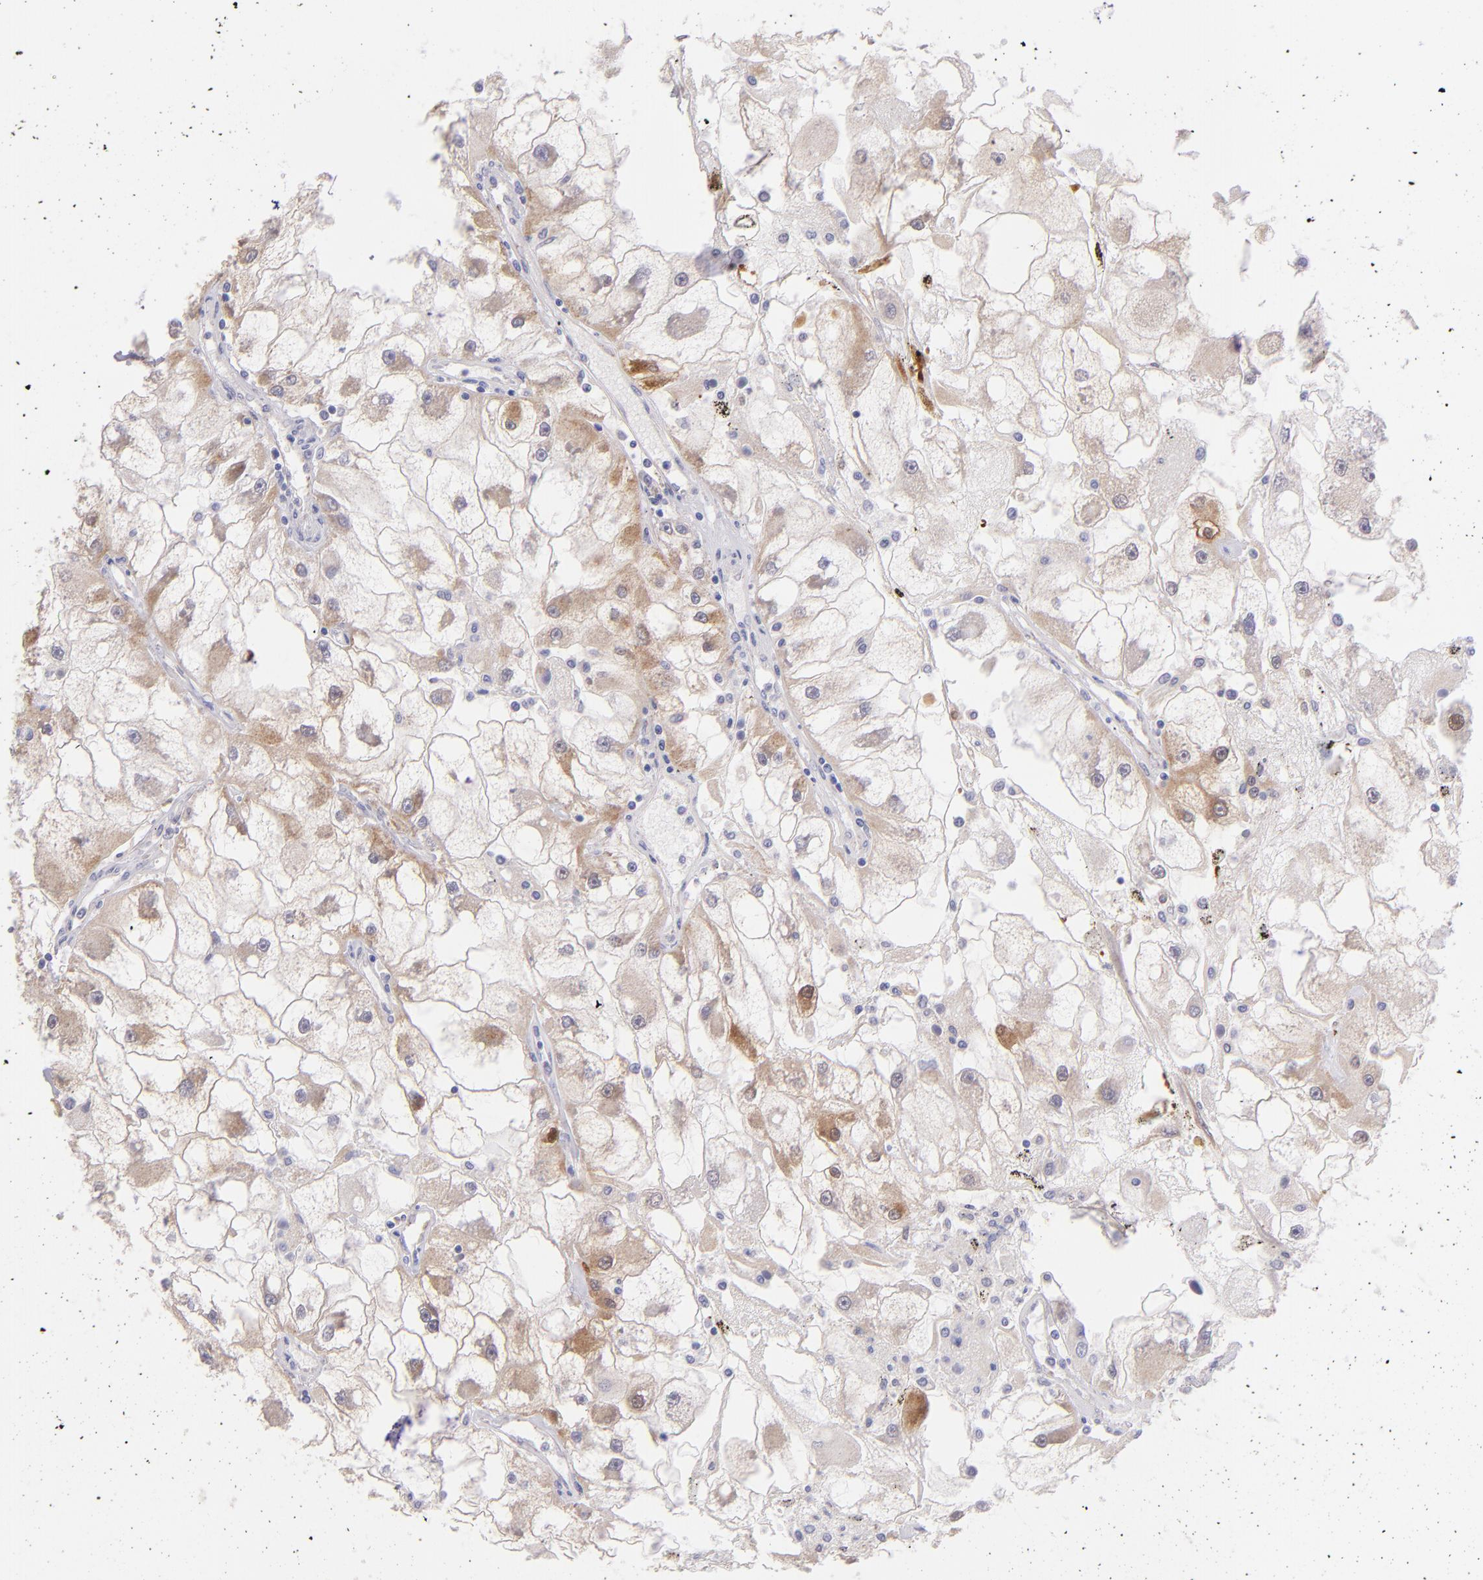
{"staining": {"intensity": "weak", "quantity": ">75%", "location": "cytoplasmic/membranous"}, "tissue": "renal cancer", "cell_type": "Tumor cells", "image_type": "cancer", "snomed": [{"axis": "morphology", "description": "Adenocarcinoma, NOS"}, {"axis": "topography", "description": "Kidney"}], "caption": "The immunohistochemical stain shows weak cytoplasmic/membranous staining in tumor cells of adenocarcinoma (renal) tissue. The protein is shown in brown color, while the nuclei are stained blue.", "gene": "SH2D4A", "patient": {"sex": "female", "age": 73}}